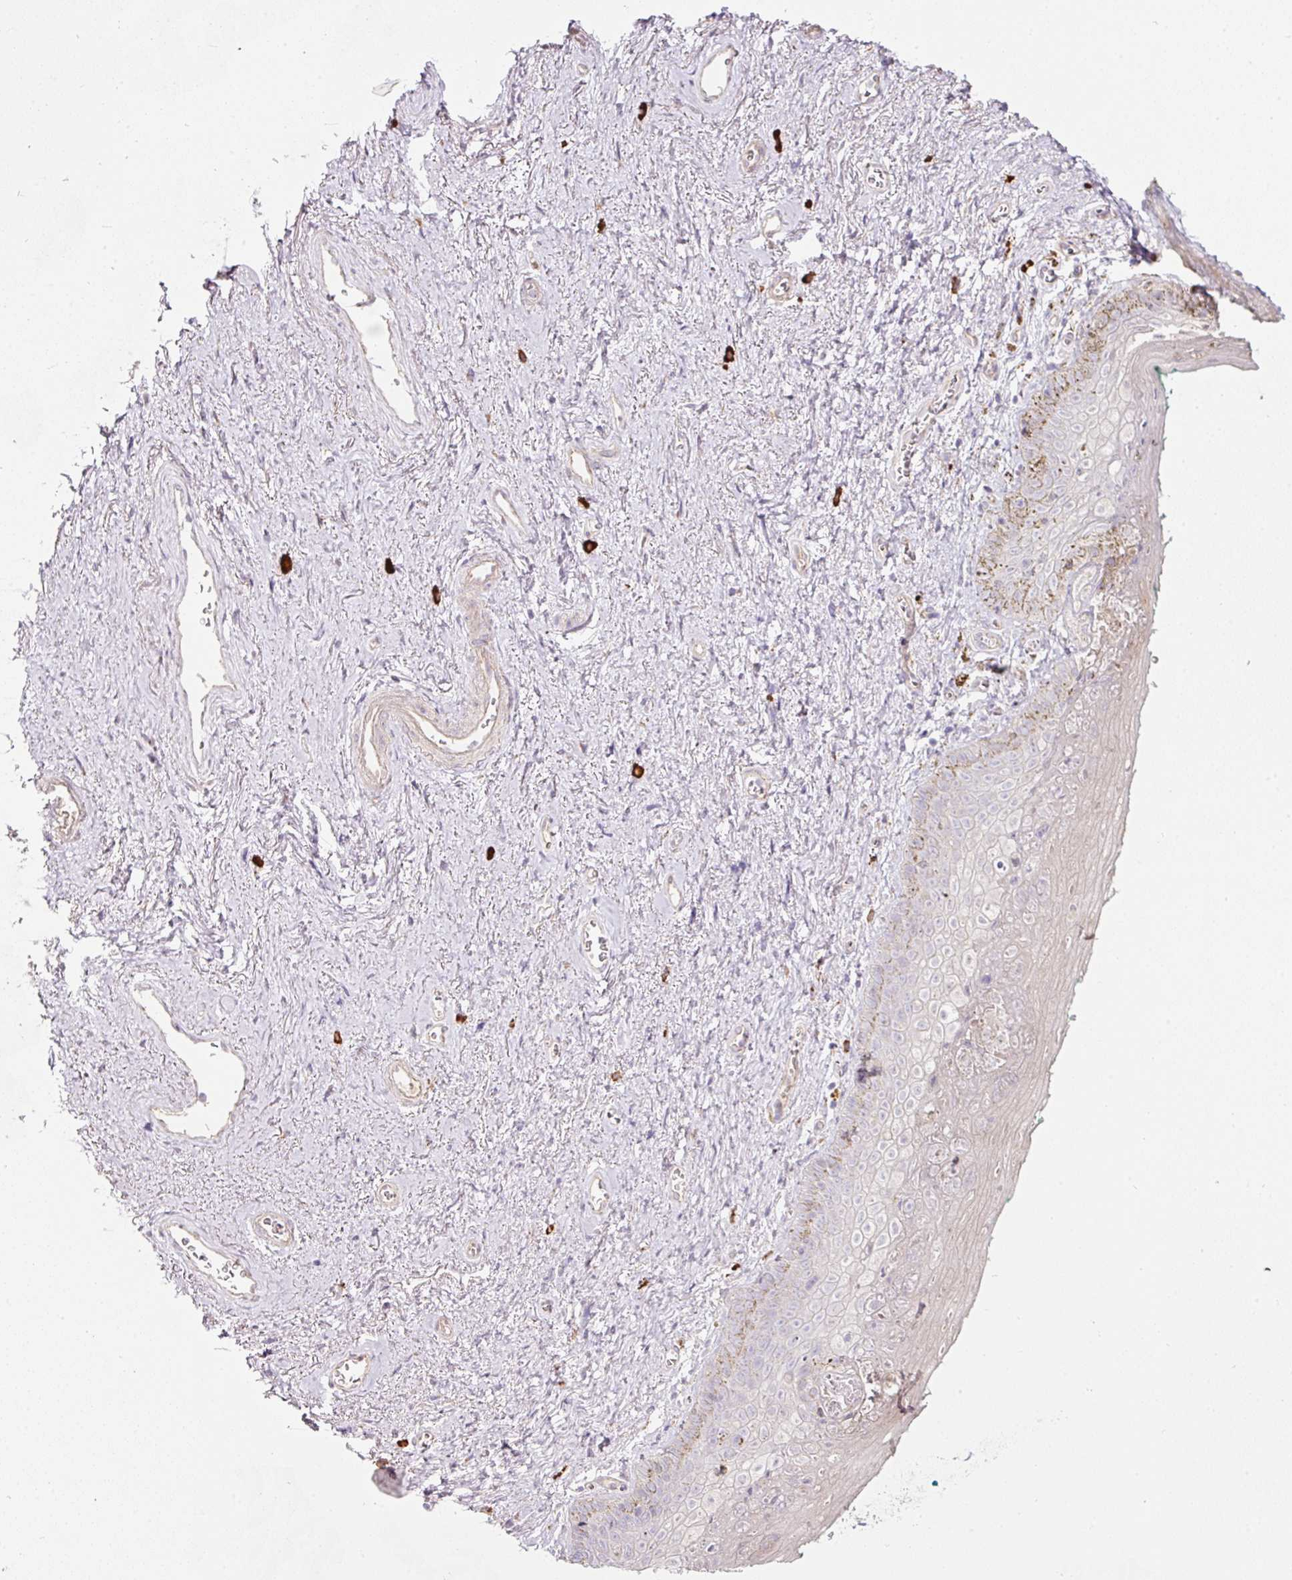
{"staining": {"intensity": "negative", "quantity": "none", "location": "none"}, "tissue": "vagina", "cell_type": "Squamous epithelial cells", "image_type": "normal", "snomed": [{"axis": "morphology", "description": "Normal tissue, NOS"}, {"axis": "topography", "description": "Vulva"}, {"axis": "topography", "description": "Vagina"}, {"axis": "topography", "description": "Peripheral nerve tissue"}], "caption": "Protein analysis of benign vagina exhibits no significant expression in squamous epithelial cells.", "gene": "NBPF11", "patient": {"sex": "female", "age": 66}}